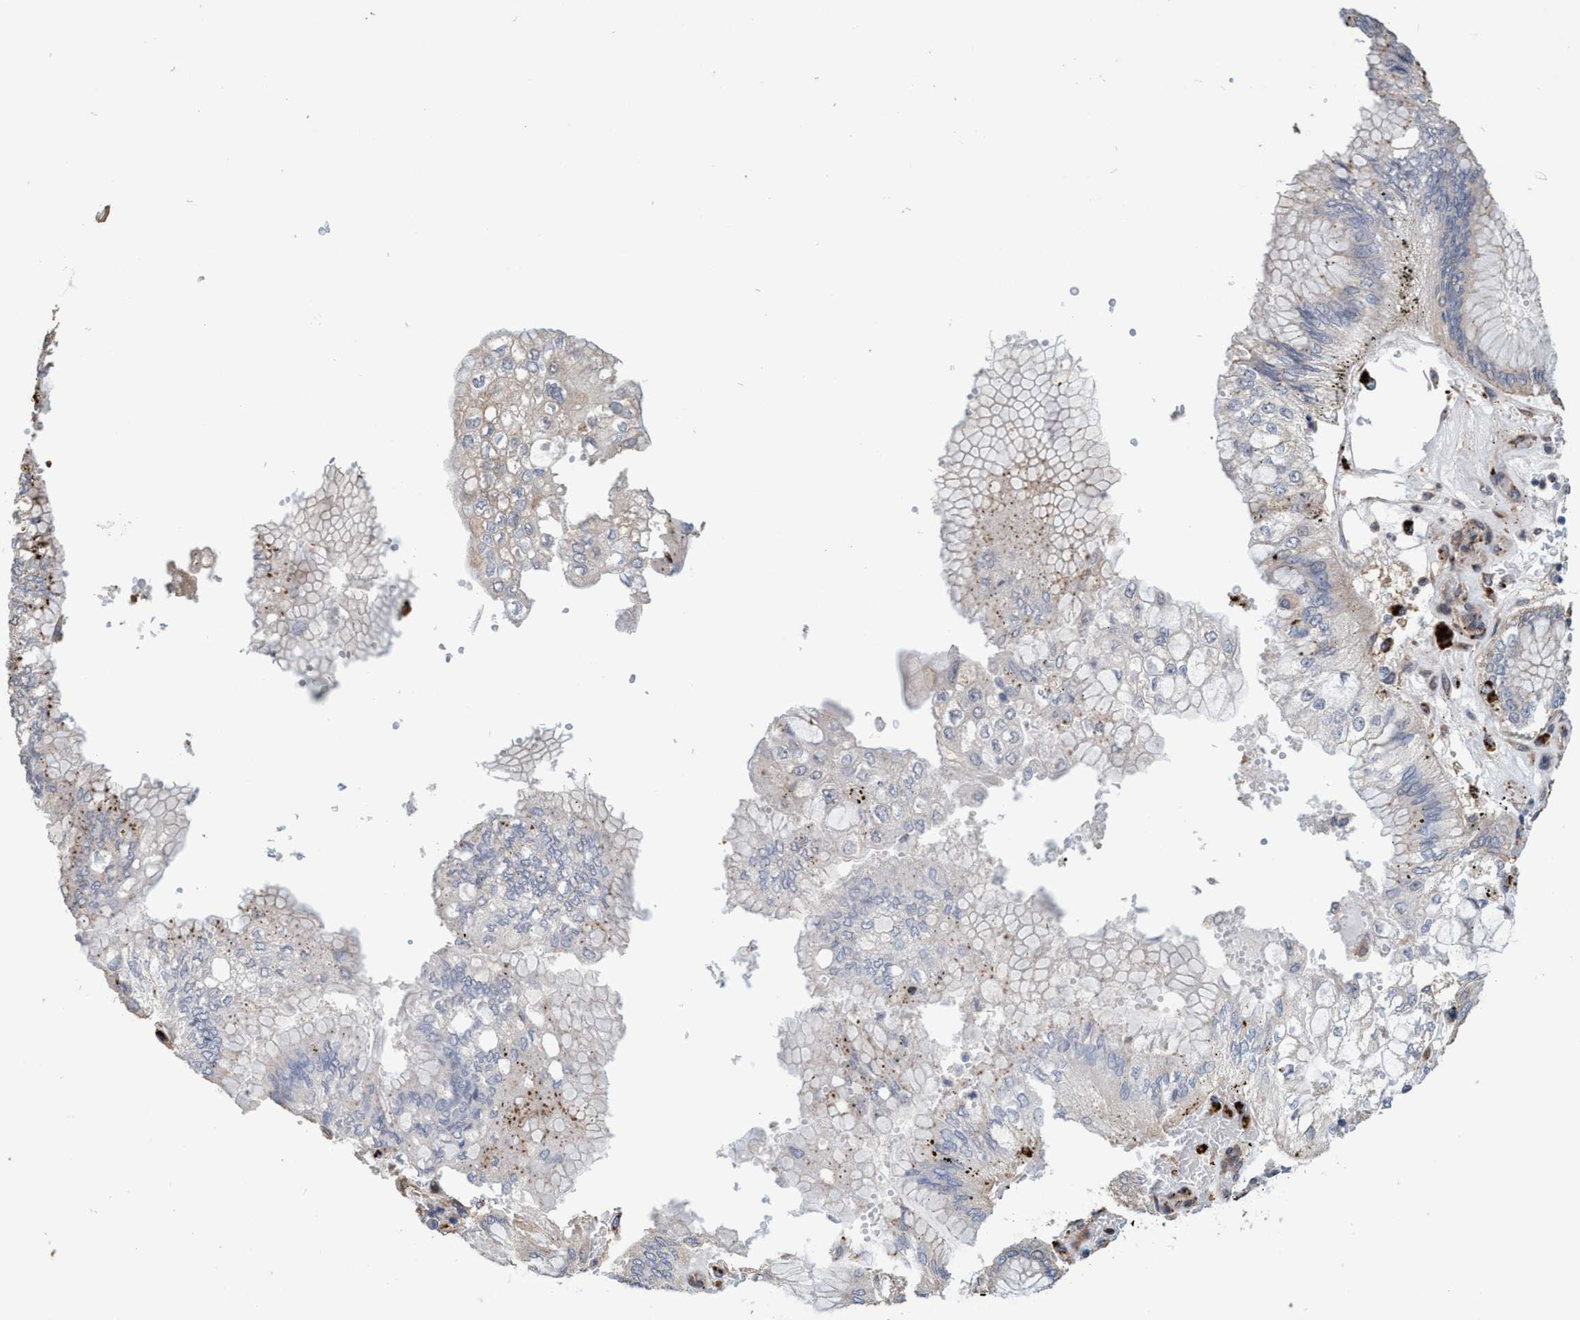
{"staining": {"intensity": "weak", "quantity": "<25%", "location": "cytoplasmic/membranous"}, "tissue": "stomach cancer", "cell_type": "Tumor cells", "image_type": "cancer", "snomed": [{"axis": "morphology", "description": "Adenocarcinoma, NOS"}, {"axis": "topography", "description": "Stomach"}], "caption": "Tumor cells are negative for protein expression in human stomach cancer (adenocarcinoma).", "gene": "BBS9", "patient": {"sex": "male", "age": 76}}